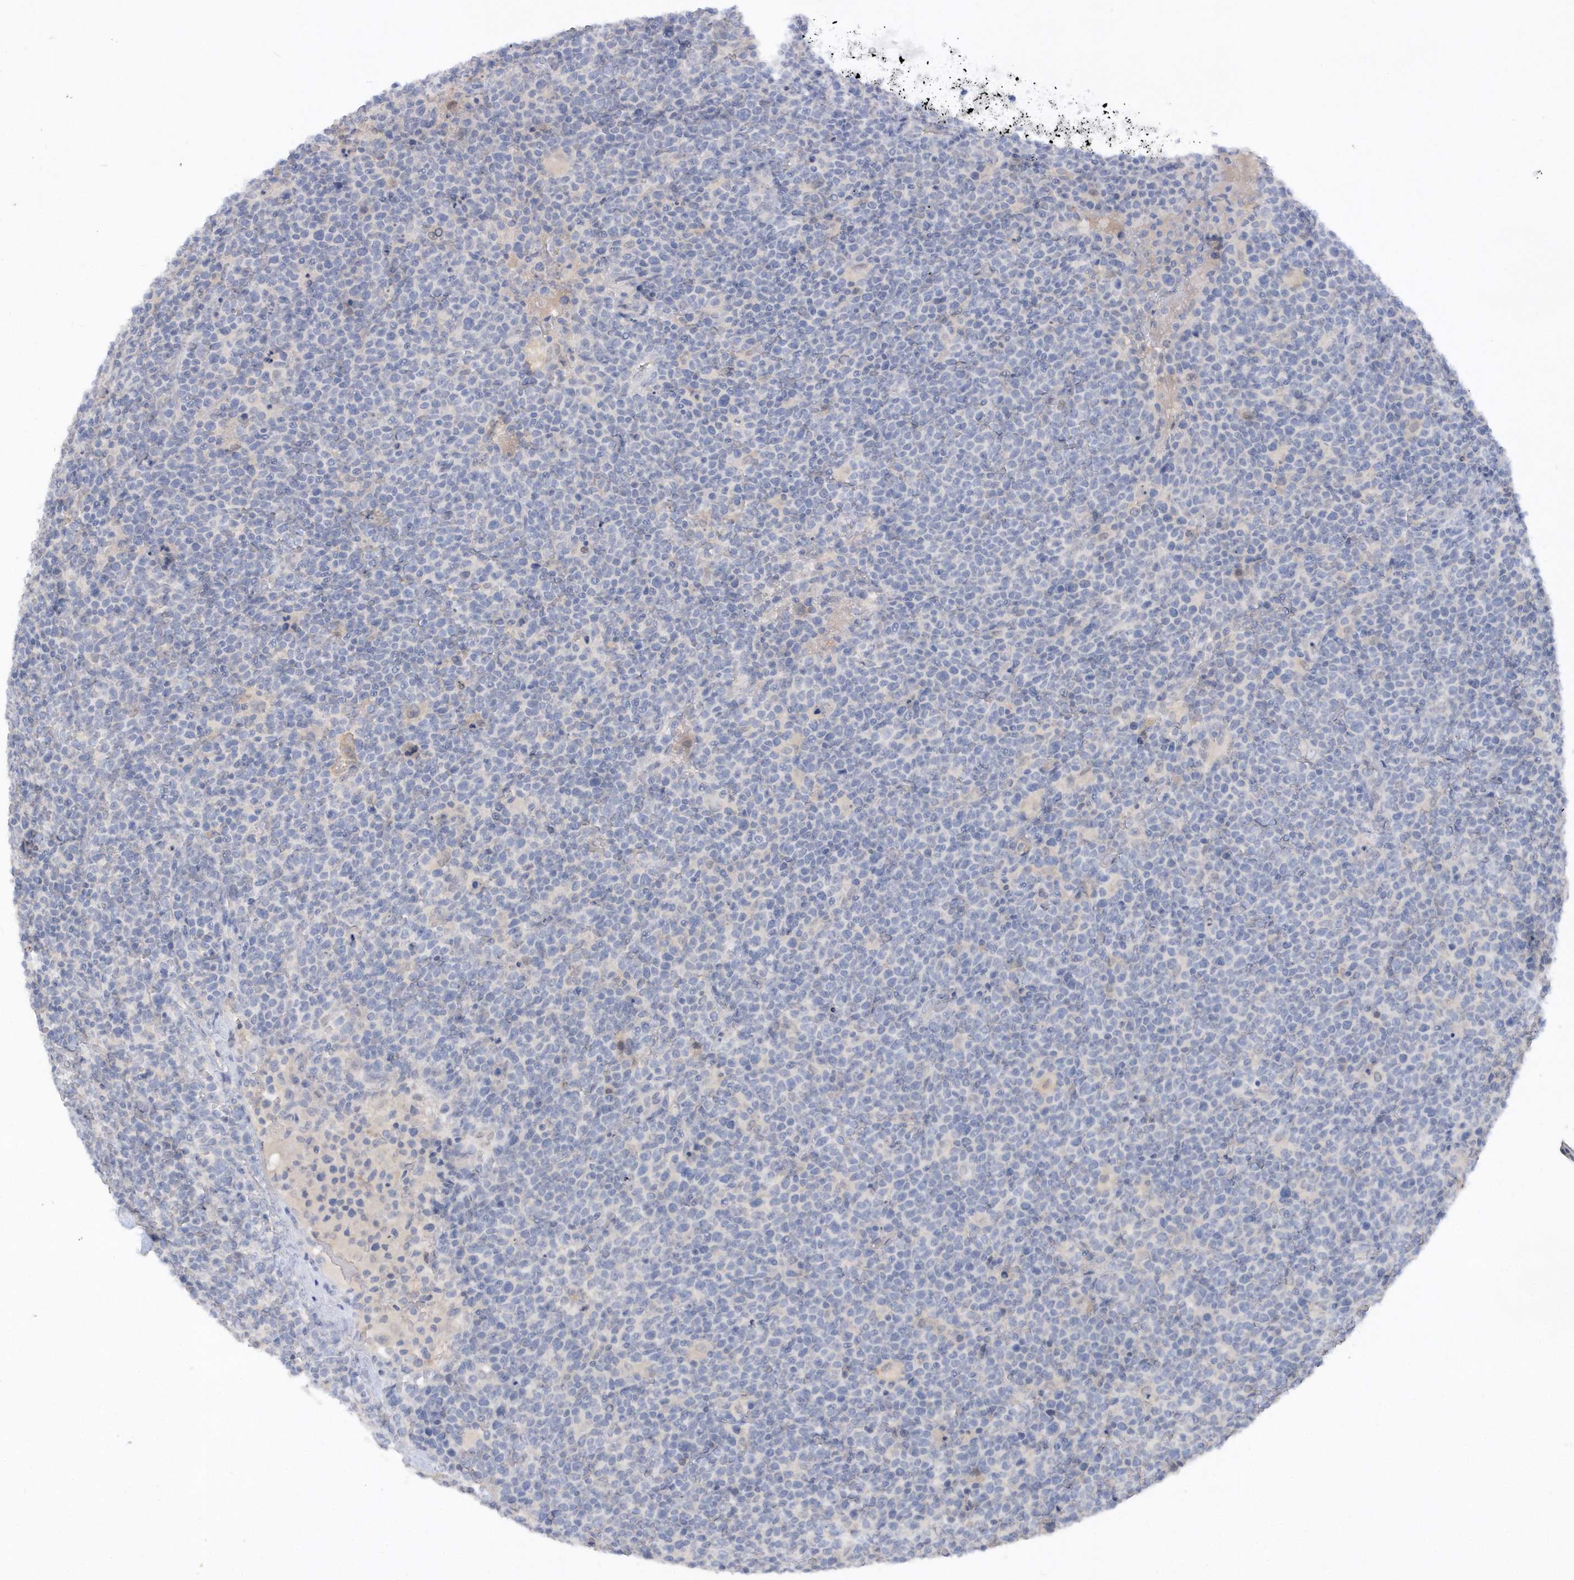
{"staining": {"intensity": "negative", "quantity": "none", "location": "none"}, "tissue": "lymphoma", "cell_type": "Tumor cells", "image_type": "cancer", "snomed": [{"axis": "morphology", "description": "Malignant lymphoma, non-Hodgkin's type, High grade"}, {"axis": "topography", "description": "Lymph node"}], "caption": "An image of human lymphoma is negative for staining in tumor cells. Brightfield microscopy of IHC stained with DAB (3,3'-diaminobenzidine) (brown) and hematoxylin (blue), captured at high magnification.", "gene": "RPE", "patient": {"sex": "male", "age": 61}}